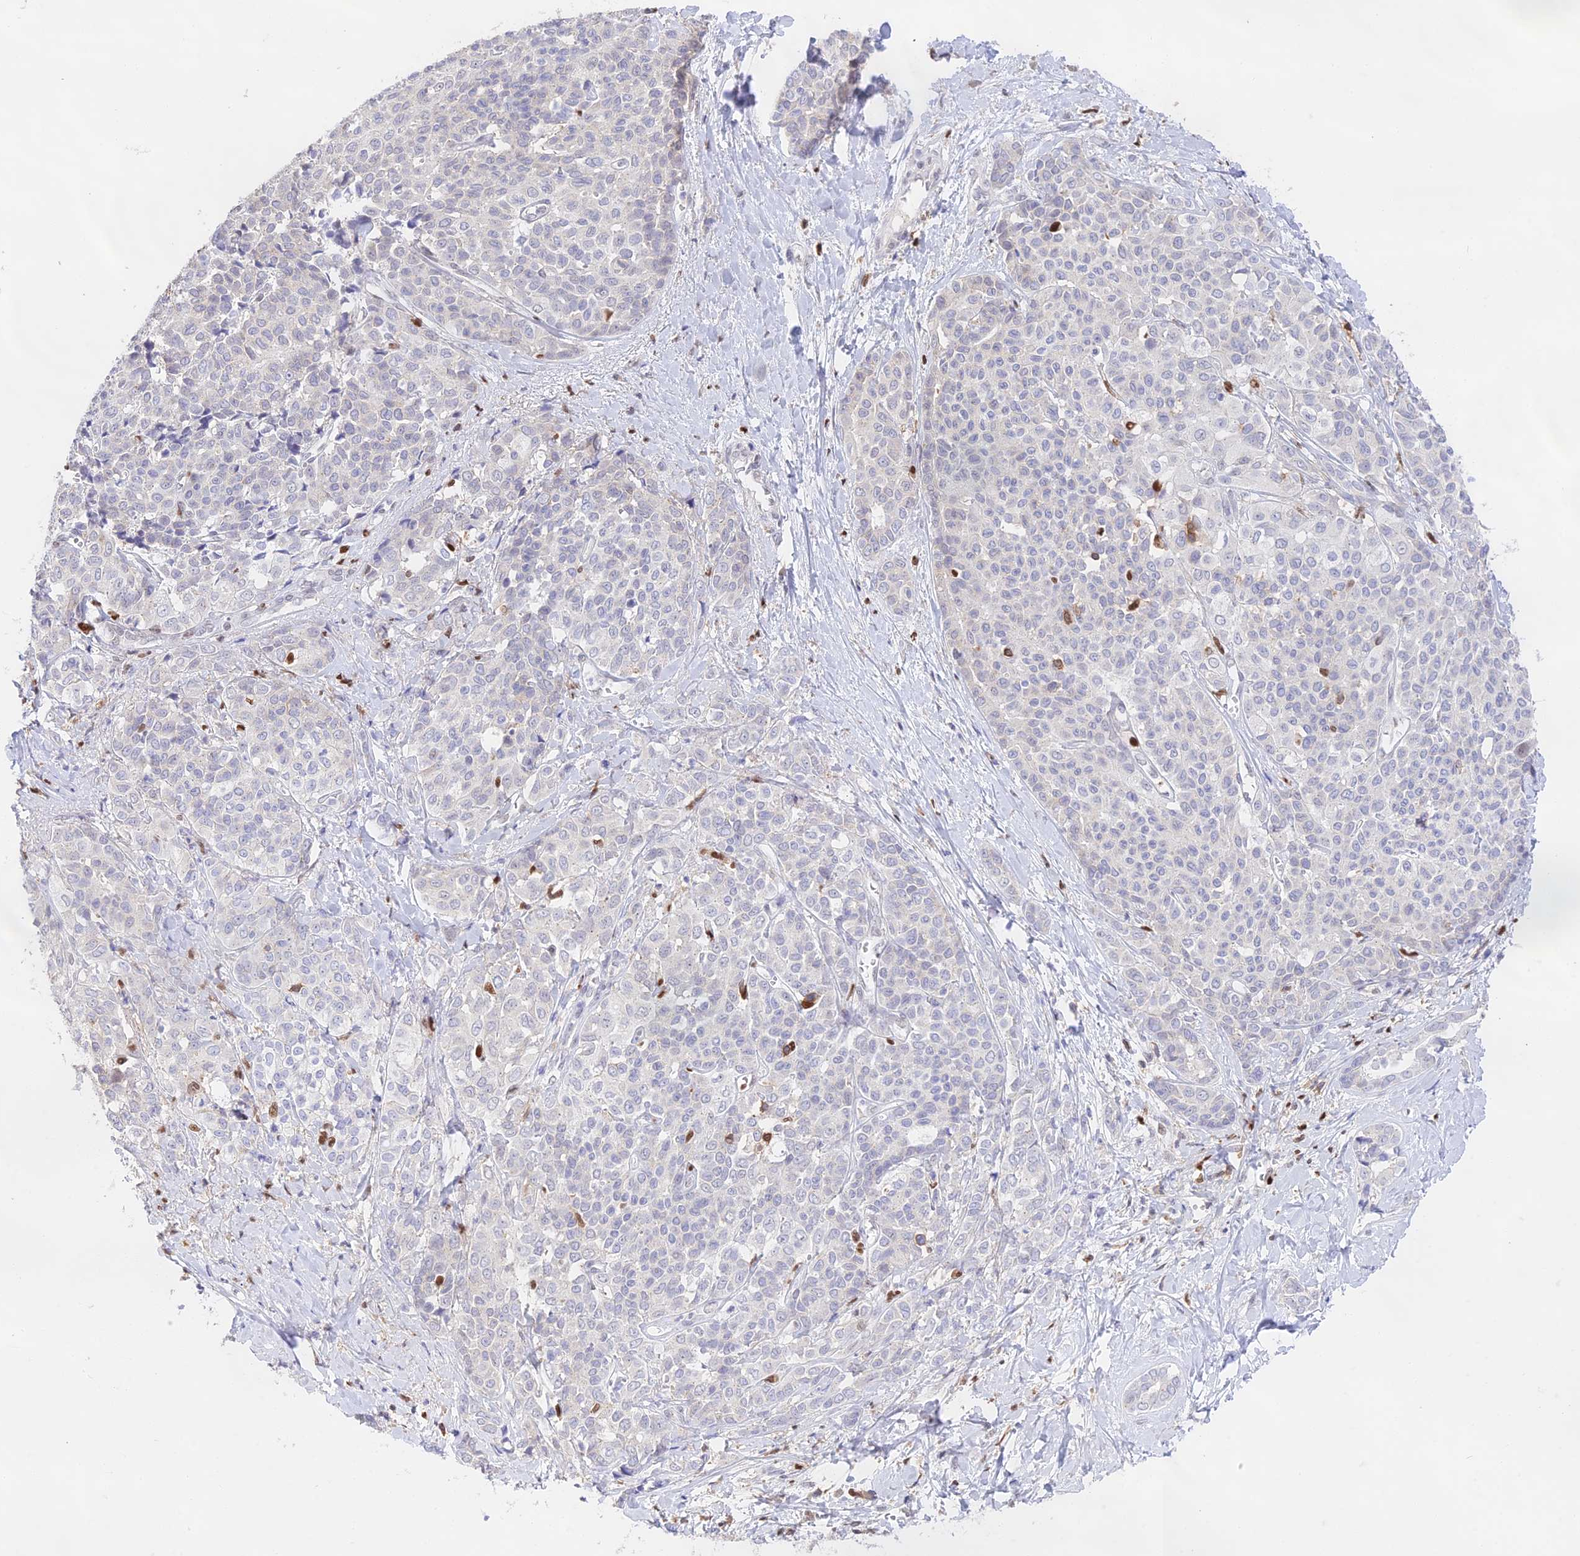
{"staining": {"intensity": "negative", "quantity": "none", "location": "none"}, "tissue": "liver cancer", "cell_type": "Tumor cells", "image_type": "cancer", "snomed": [{"axis": "morphology", "description": "Cholangiocarcinoma"}, {"axis": "topography", "description": "Liver"}], "caption": "High power microscopy micrograph of an immunohistochemistry photomicrograph of liver cancer (cholangiocarcinoma), revealing no significant expression in tumor cells.", "gene": "DENND1C", "patient": {"sex": "female", "age": 77}}